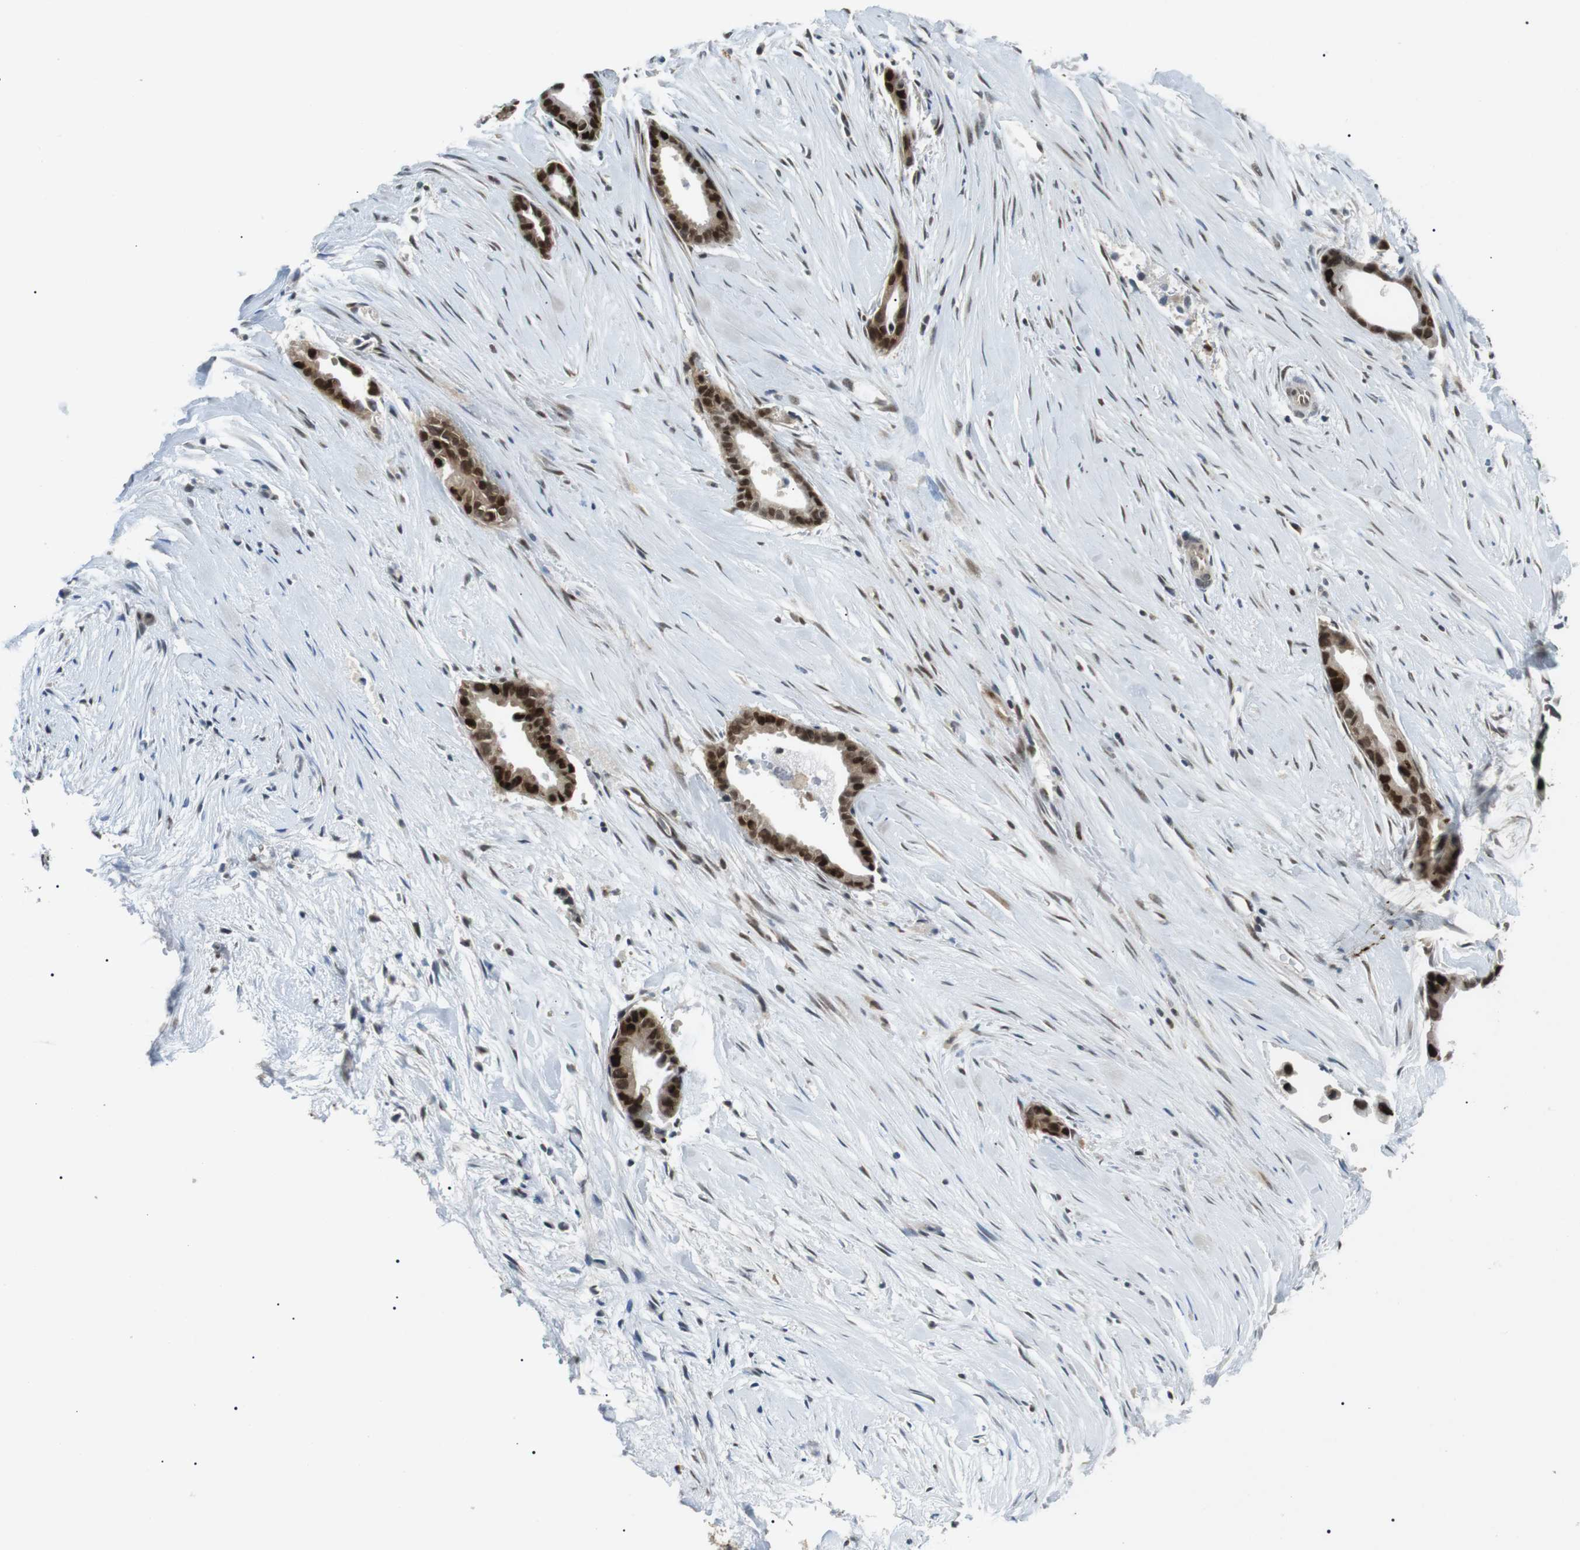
{"staining": {"intensity": "strong", "quantity": ">75%", "location": "nuclear"}, "tissue": "liver cancer", "cell_type": "Tumor cells", "image_type": "cancer", "snomed": [{"axis": "morphology", "description": "Cholangiocarcinoma"}, {"axis": "topography", "description": "Liver"}], "caption": "Liver cancer stained with DAB (3,3'-diaminobenzidine) immunohistochemistry demonstrates high levels of strong nuclear positivity in about >75% of tumor cells.", "gene": "ORAI3", "patient": {"sex": "female", "age": 55}}